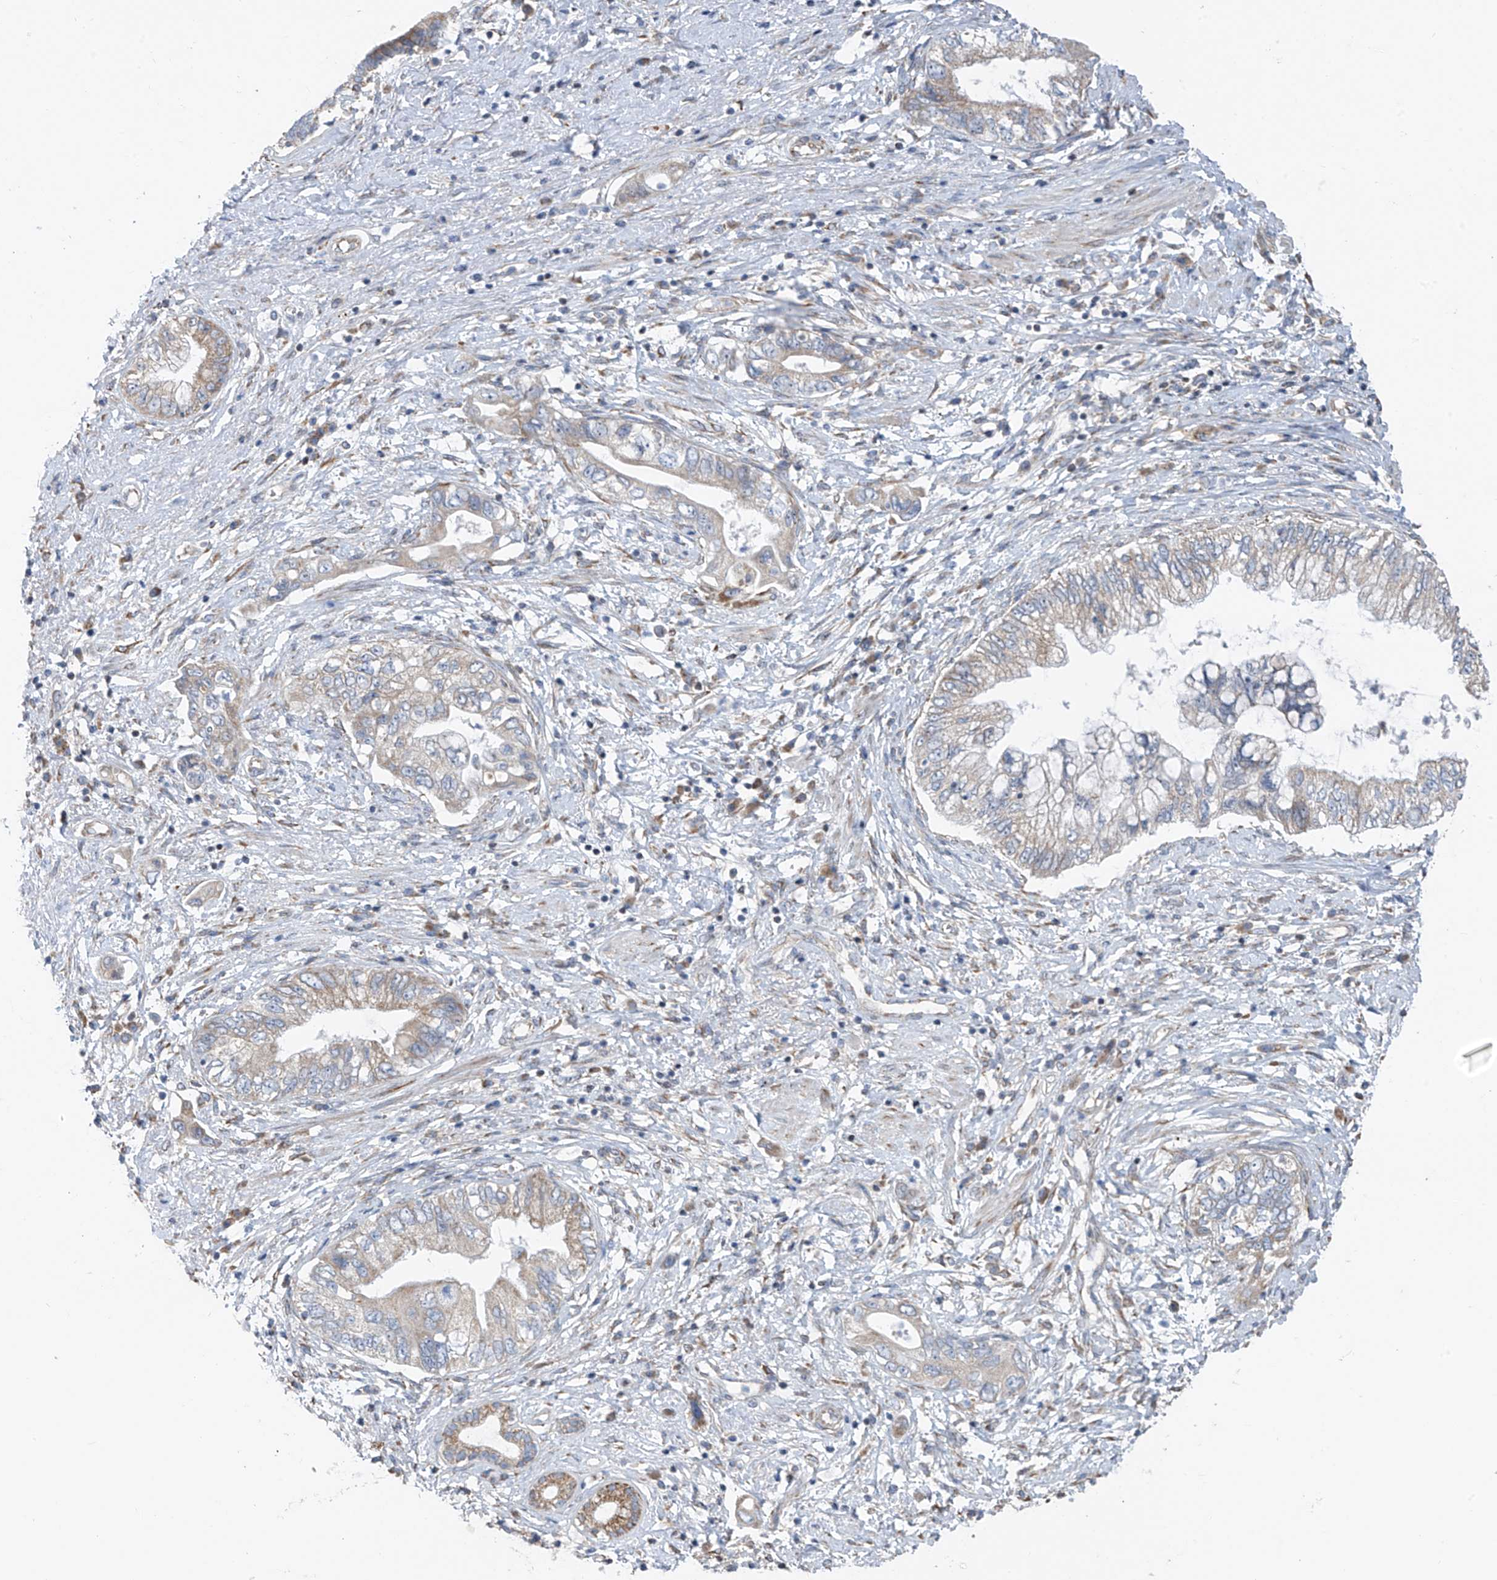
{"staining": {"intensity": "weak", "quantity": "<25%", "location": "cytoplasmic/membranous"}, "tissue": "pancreatic cancer", "cell_type": "Tumor cells", "image_type": "cancer", "snomed": [{"axis": "morphology", "description": "Adenocarcinoma, NOS"}, {"axis": "topography", "description": "Pancreas"}], "caption": "The histopathology image demonstrates no significant positivity in tumor cells of pancreatic cancer (adenocarcinoma).", "gene": "EOMES", "patient": {"sex": "female", "age": 73}}